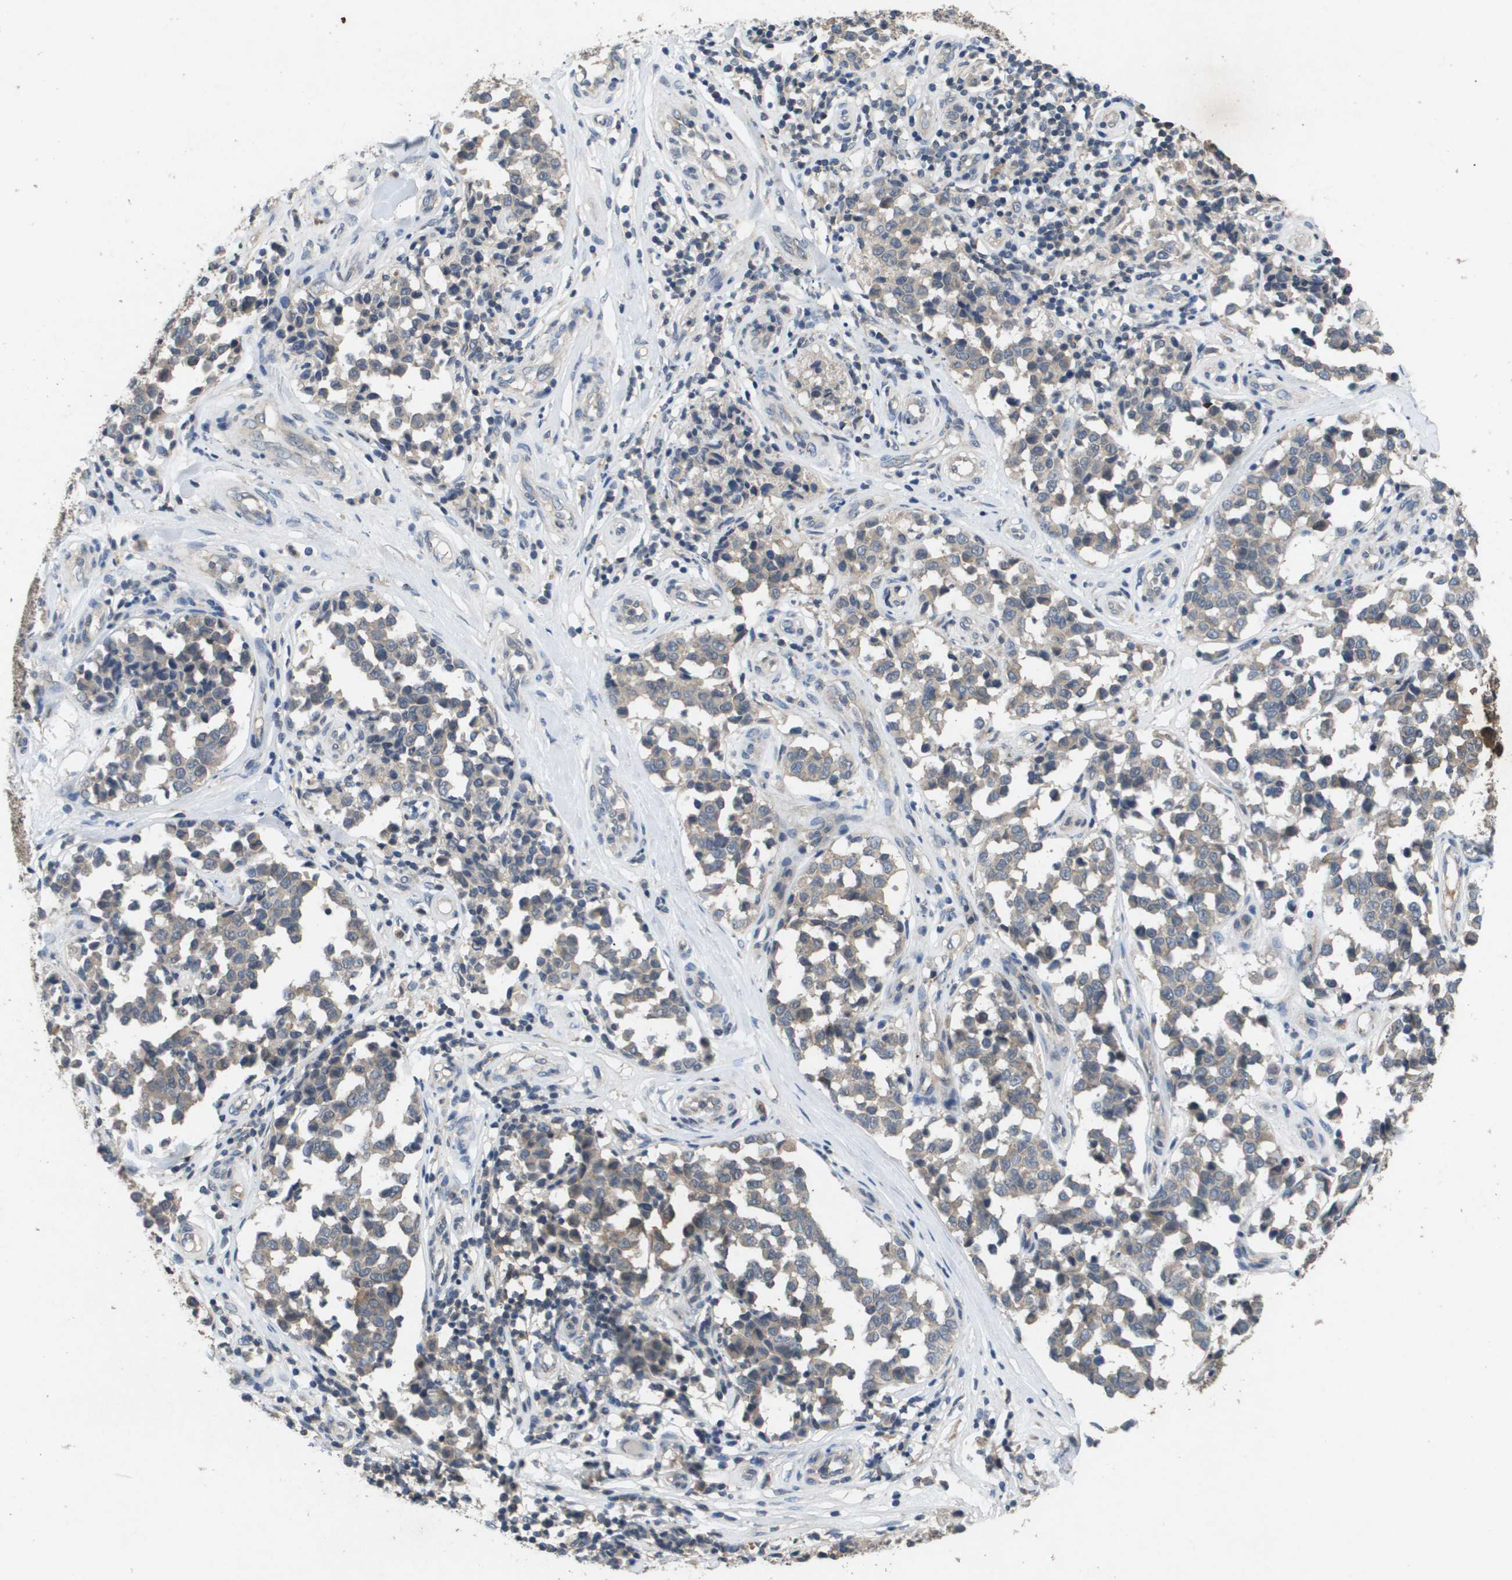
{"staining": {"intensity": "weak", "quantity": "<25%", "location": "cytoplasmic/membranous"}, "tissue": "melanoma", "cell_type": "Tumor cells", "image_type": "cancer", "snomed": [{"axis": "morphology", "description": "Malignant melanoma, NOS"}, {"axis": "topography", "description": "Skin"}], "caption": "IHC of melanoma exhibits no staining in tumor cells.", "gene": "PROC", "patient": {"sex": "female", "age": 64}}